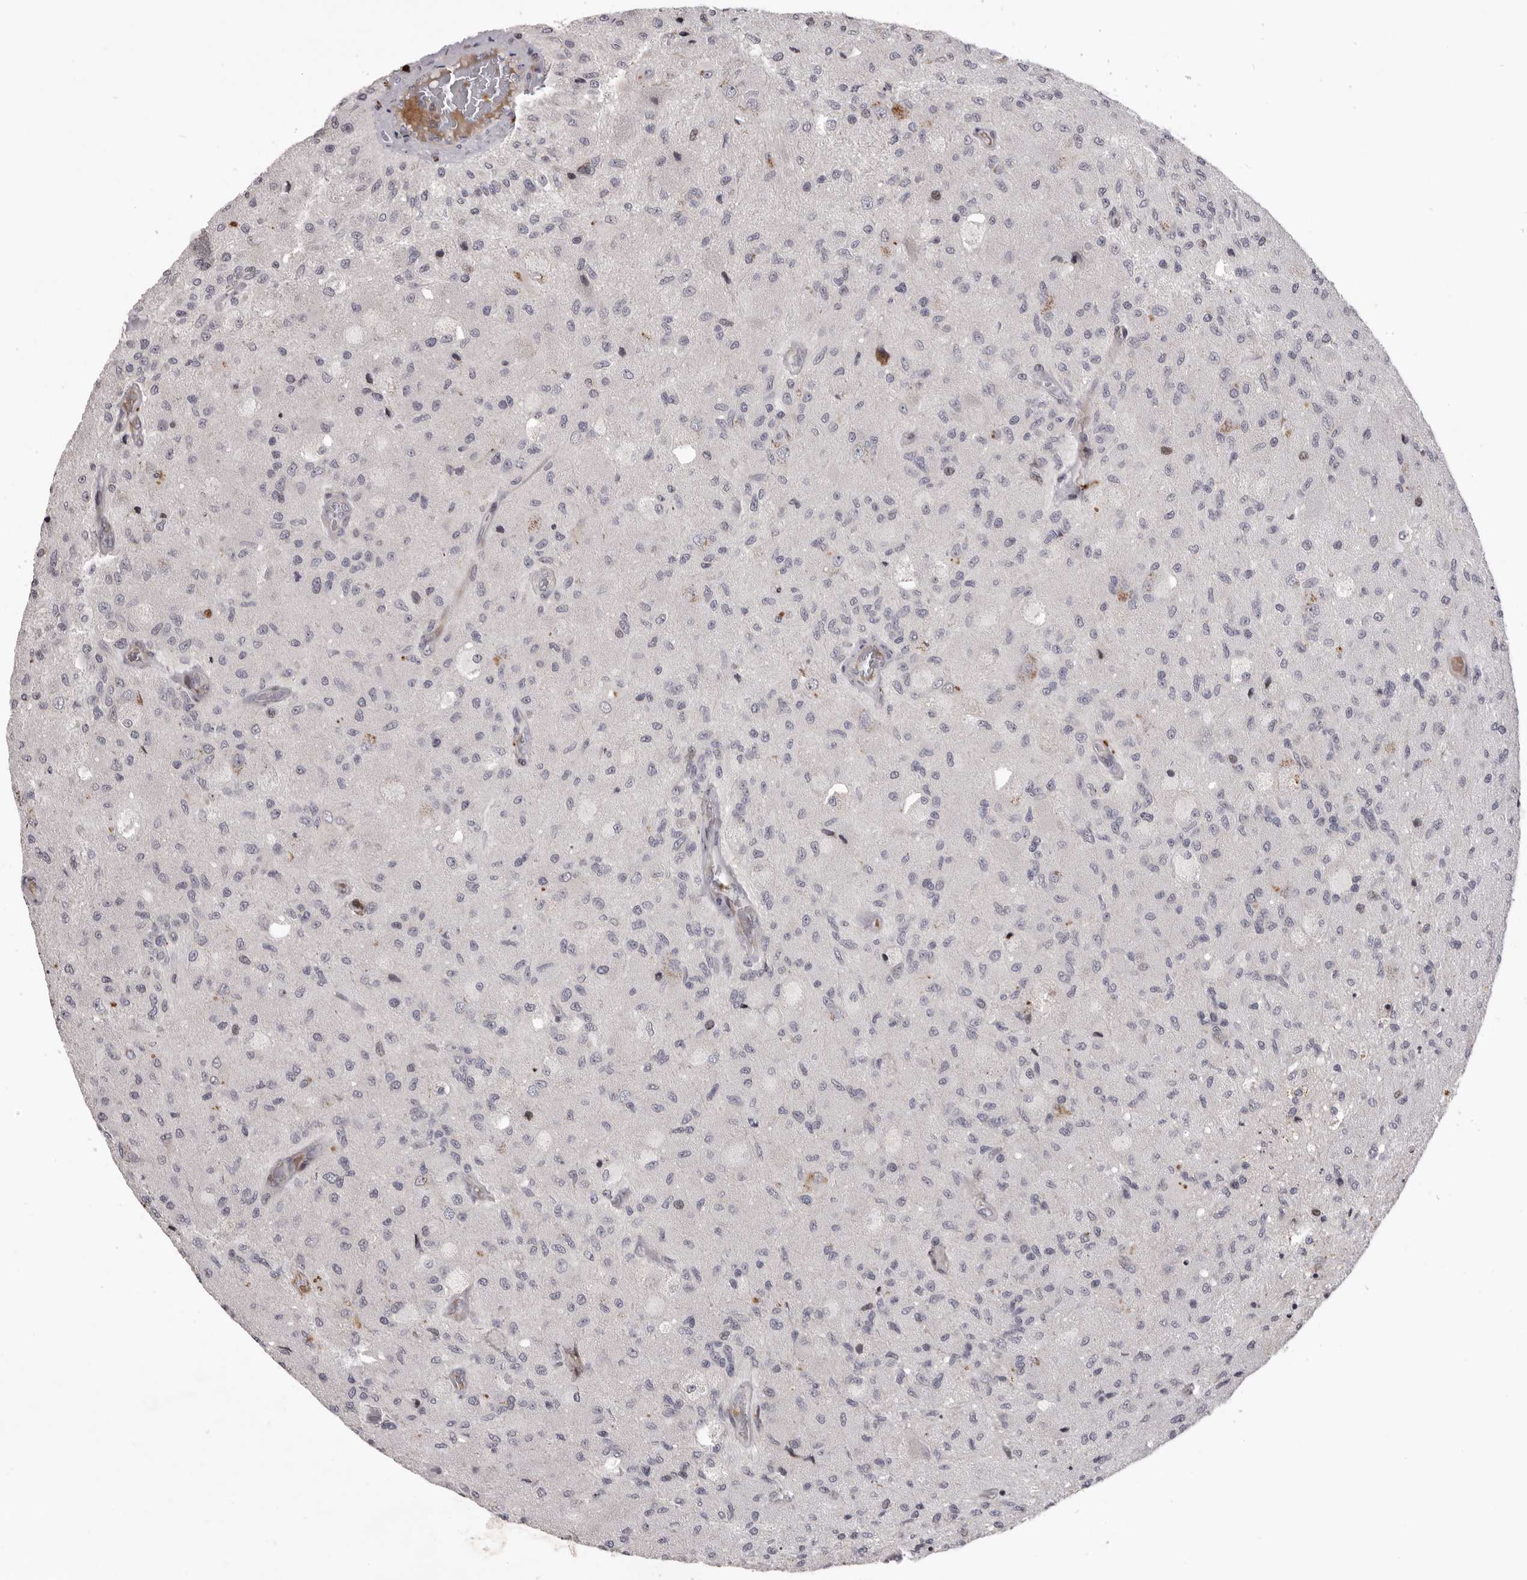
{"staining": {"intensity": "moderate", "quantity": "<25%", "location": "nuclear"}, "tissue": "glioma", "cell_type": "Tumor cells", "image_type": "cancer", "snomed": [{"axis": "morphology", "description": "Normal tissue, NOS"}, {"axis": "morphology", "description": "Glioma, malignant, High grade"}, {"axis": "topography", "description": "Cerebral cortex"}], "caption": "Immunohistochemistry (IHC) micrograph of human malignant glioma (high-grade) stained for a protein (brown), which demonstrates low levels of moderate nuclear staining in about <25% of tumor cells.", "gene": "AZIN1", "patient": {"sex": "male", "age": 77}}